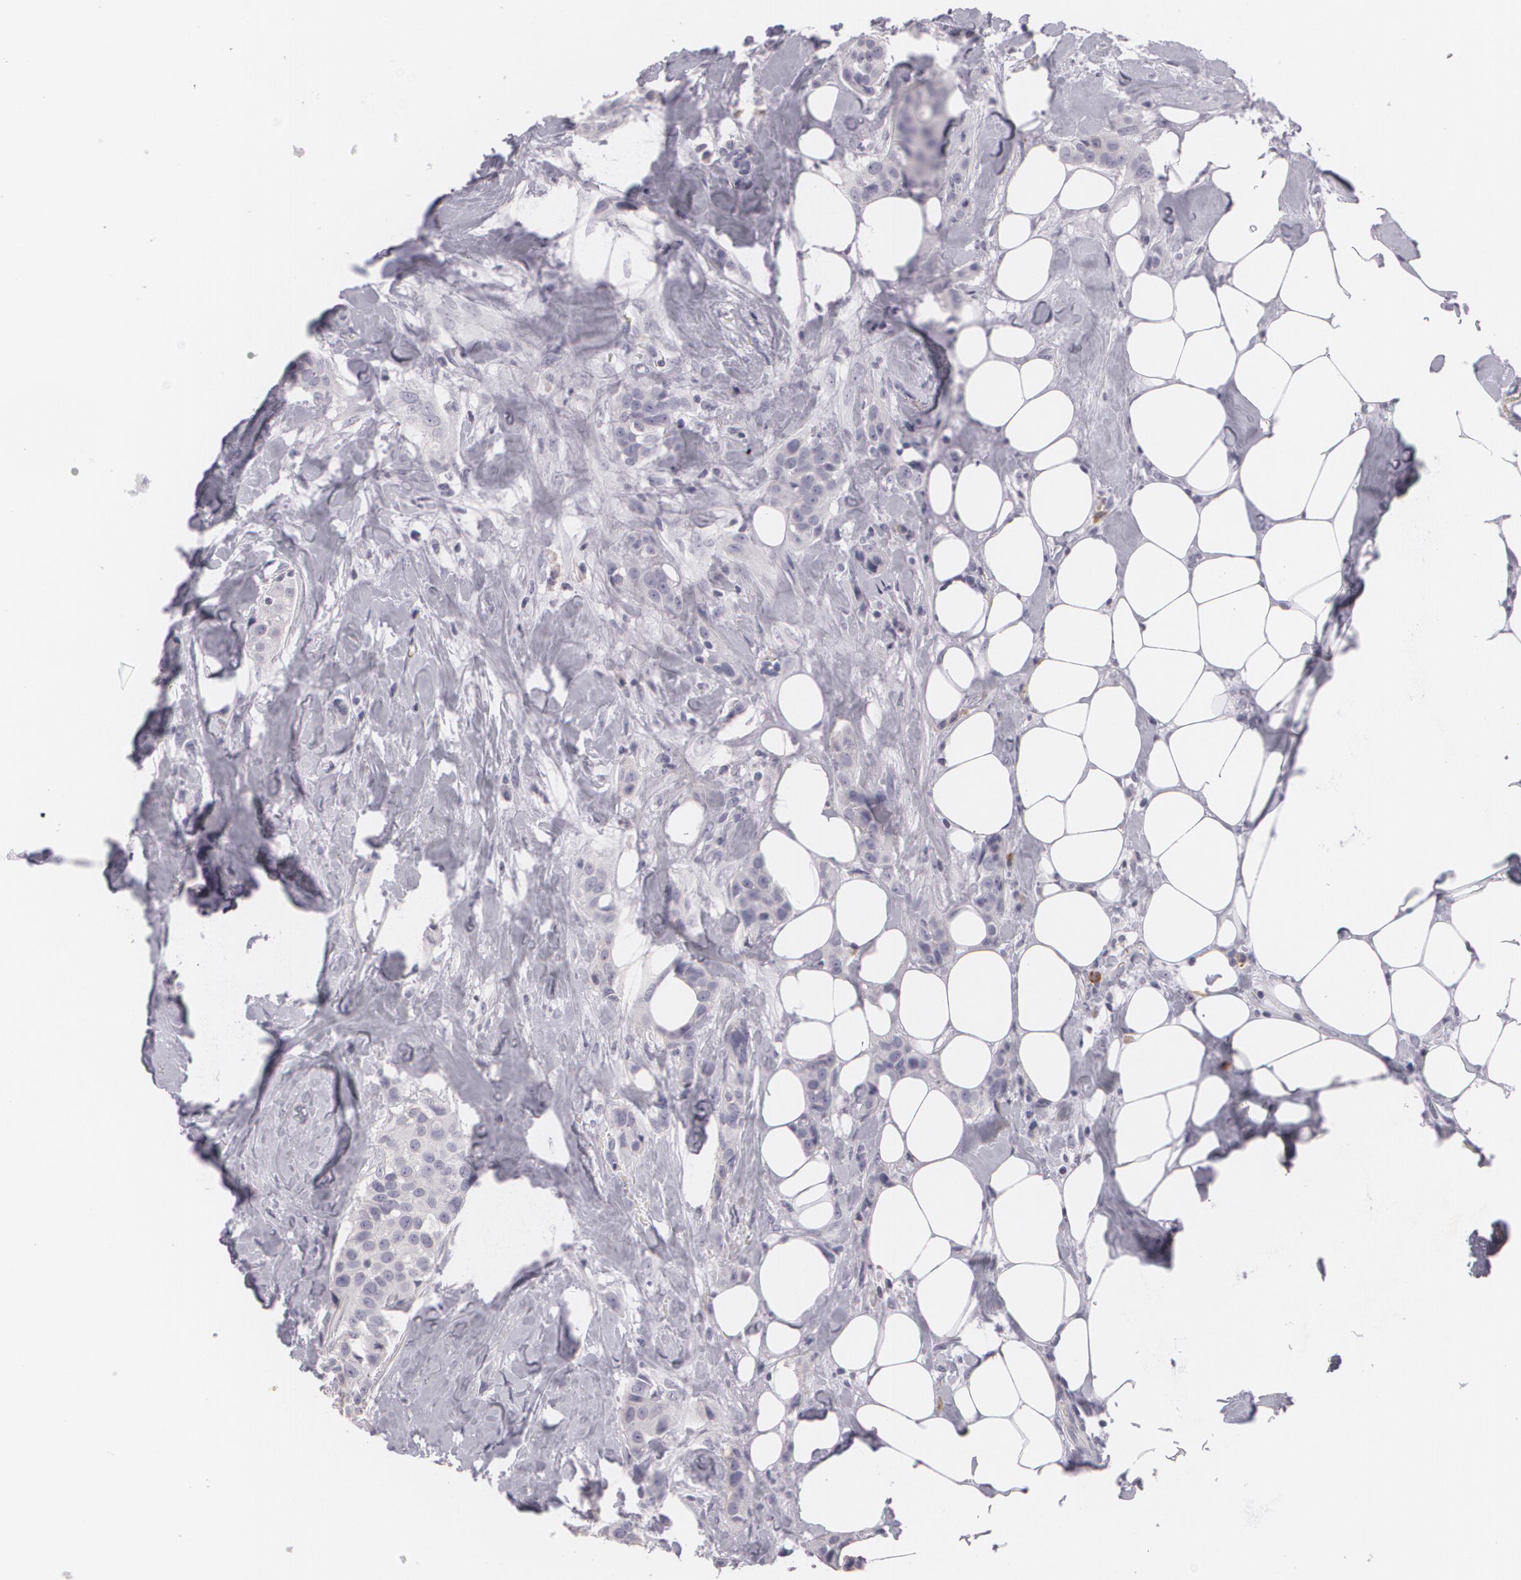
{"staining": {"intensity": "negative", "quantity": "none", "location": "none"}, "tissue": "breast cancer", "cell_type": "Tumor cells", "image_type": "cancer", "snomed": [{"axis": "morphology", "description": "Duct carcinoma"}, {"axis": "topography", "description": "Breast"}], "caption": "There is no significant positivity in tumor cells of breast cancer.", "gene": "MAP2", "patient": {"sex": "female", "age": 45}}